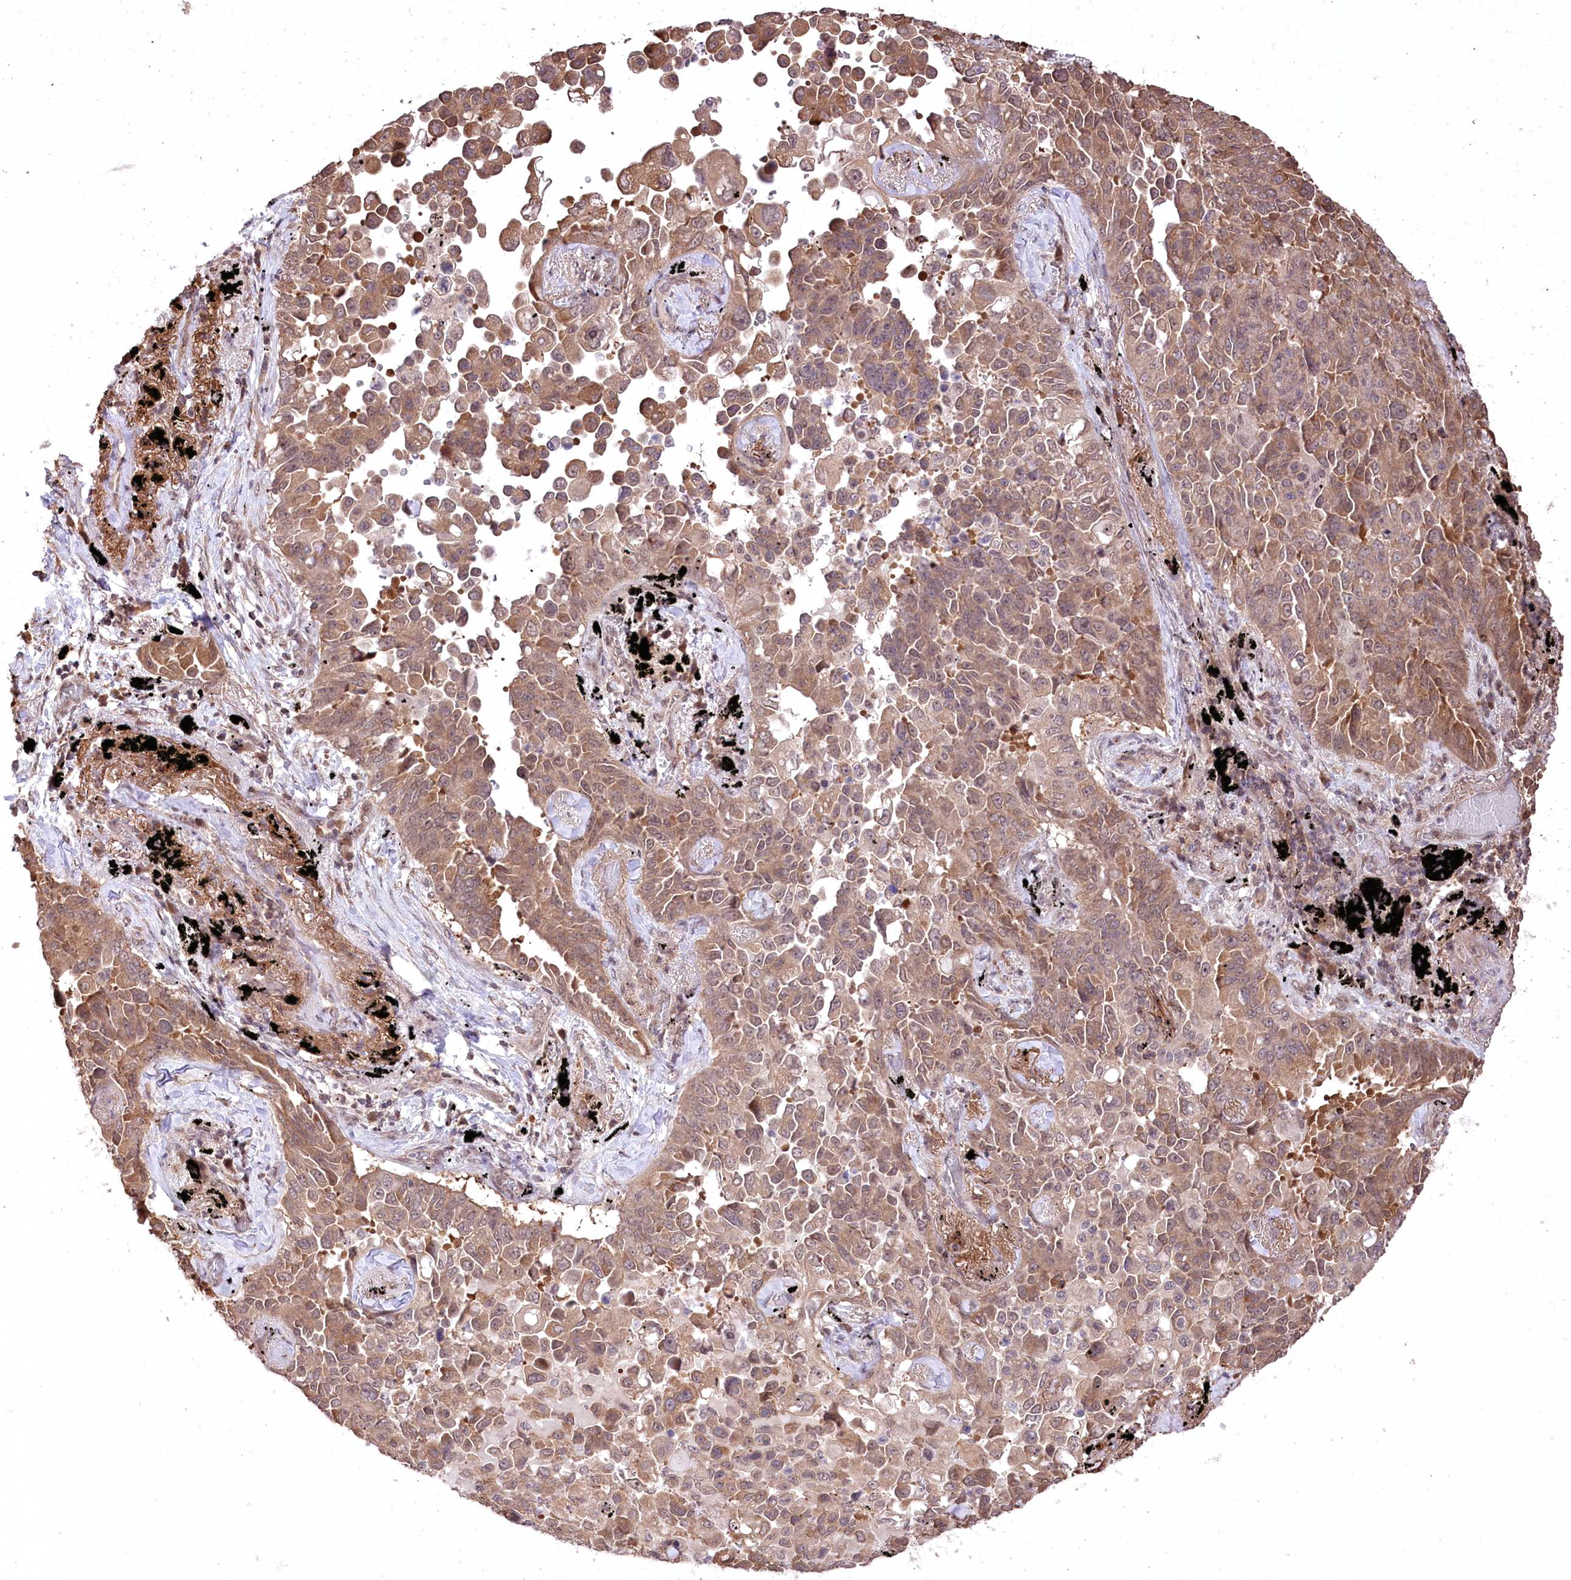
{"staining": {"intensity": "moderate", "quantity": ">75%", "location": "cytoplasmic/membranous"}, "tissue": "lung cancer", "cell_type": "Tumor cells", "image_type": "cancer", "snomed": [{"axis": "morphology", "description": "Adenocarcinoma, NOS"}, {"axis": "topography", "description": "Lung"}], "caption": "Immunohistochemical staining of lung adenocarcinoma exhibits medium levels of moderate cytoplasmic/membranous staining in approximately >75% of tumor cells.", "gene": "CCSER2", "patient": {"sex": "female", "age": 67}}